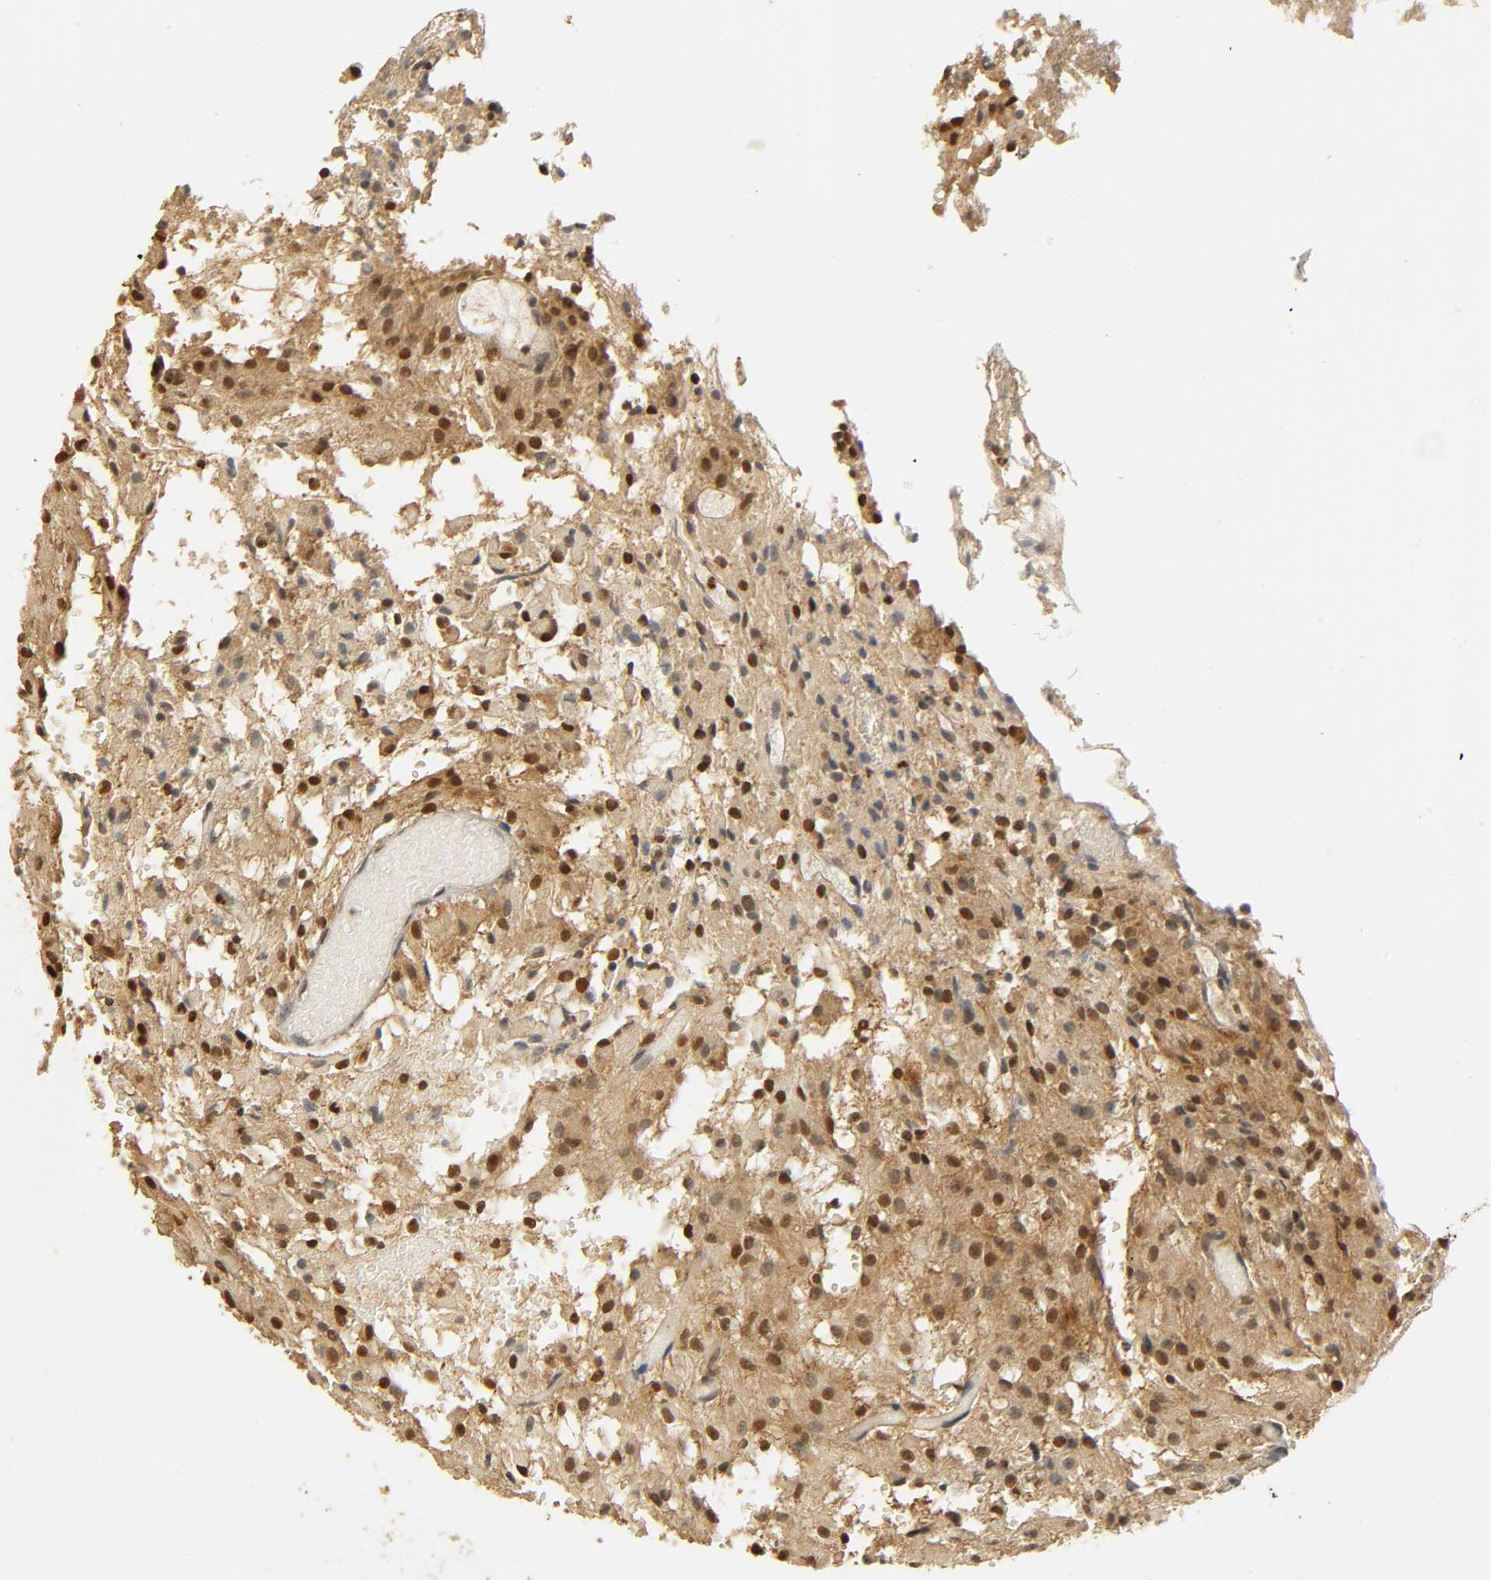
{"staining": {"intensity": "strong", "quantity": "25%-75%", "location": "nuclear"}, "tissue": "glioma", "cell_type": "Tumor cells", "image_type": "cancer", "snomed": [{"axis": "morphology", "description": "Glioma, malignant, High grade"}, {"axis": "topography", "description": "Brain"}], "caption": "Immunohistochemistry staining of malignant glioma (high-grade), which shows high levels of strong nuclear positivity in approximately 25%-75% of tumor cells indicating strong nuclear protein expression. The staining was performed using DAB (3,3'-diaminobenzidine) (brown) for protein detection and nuclei were counterstained in hematoxylin (blue).", "gene": "ZFPM2", "patient": {"sex": "female", "age": 59}}